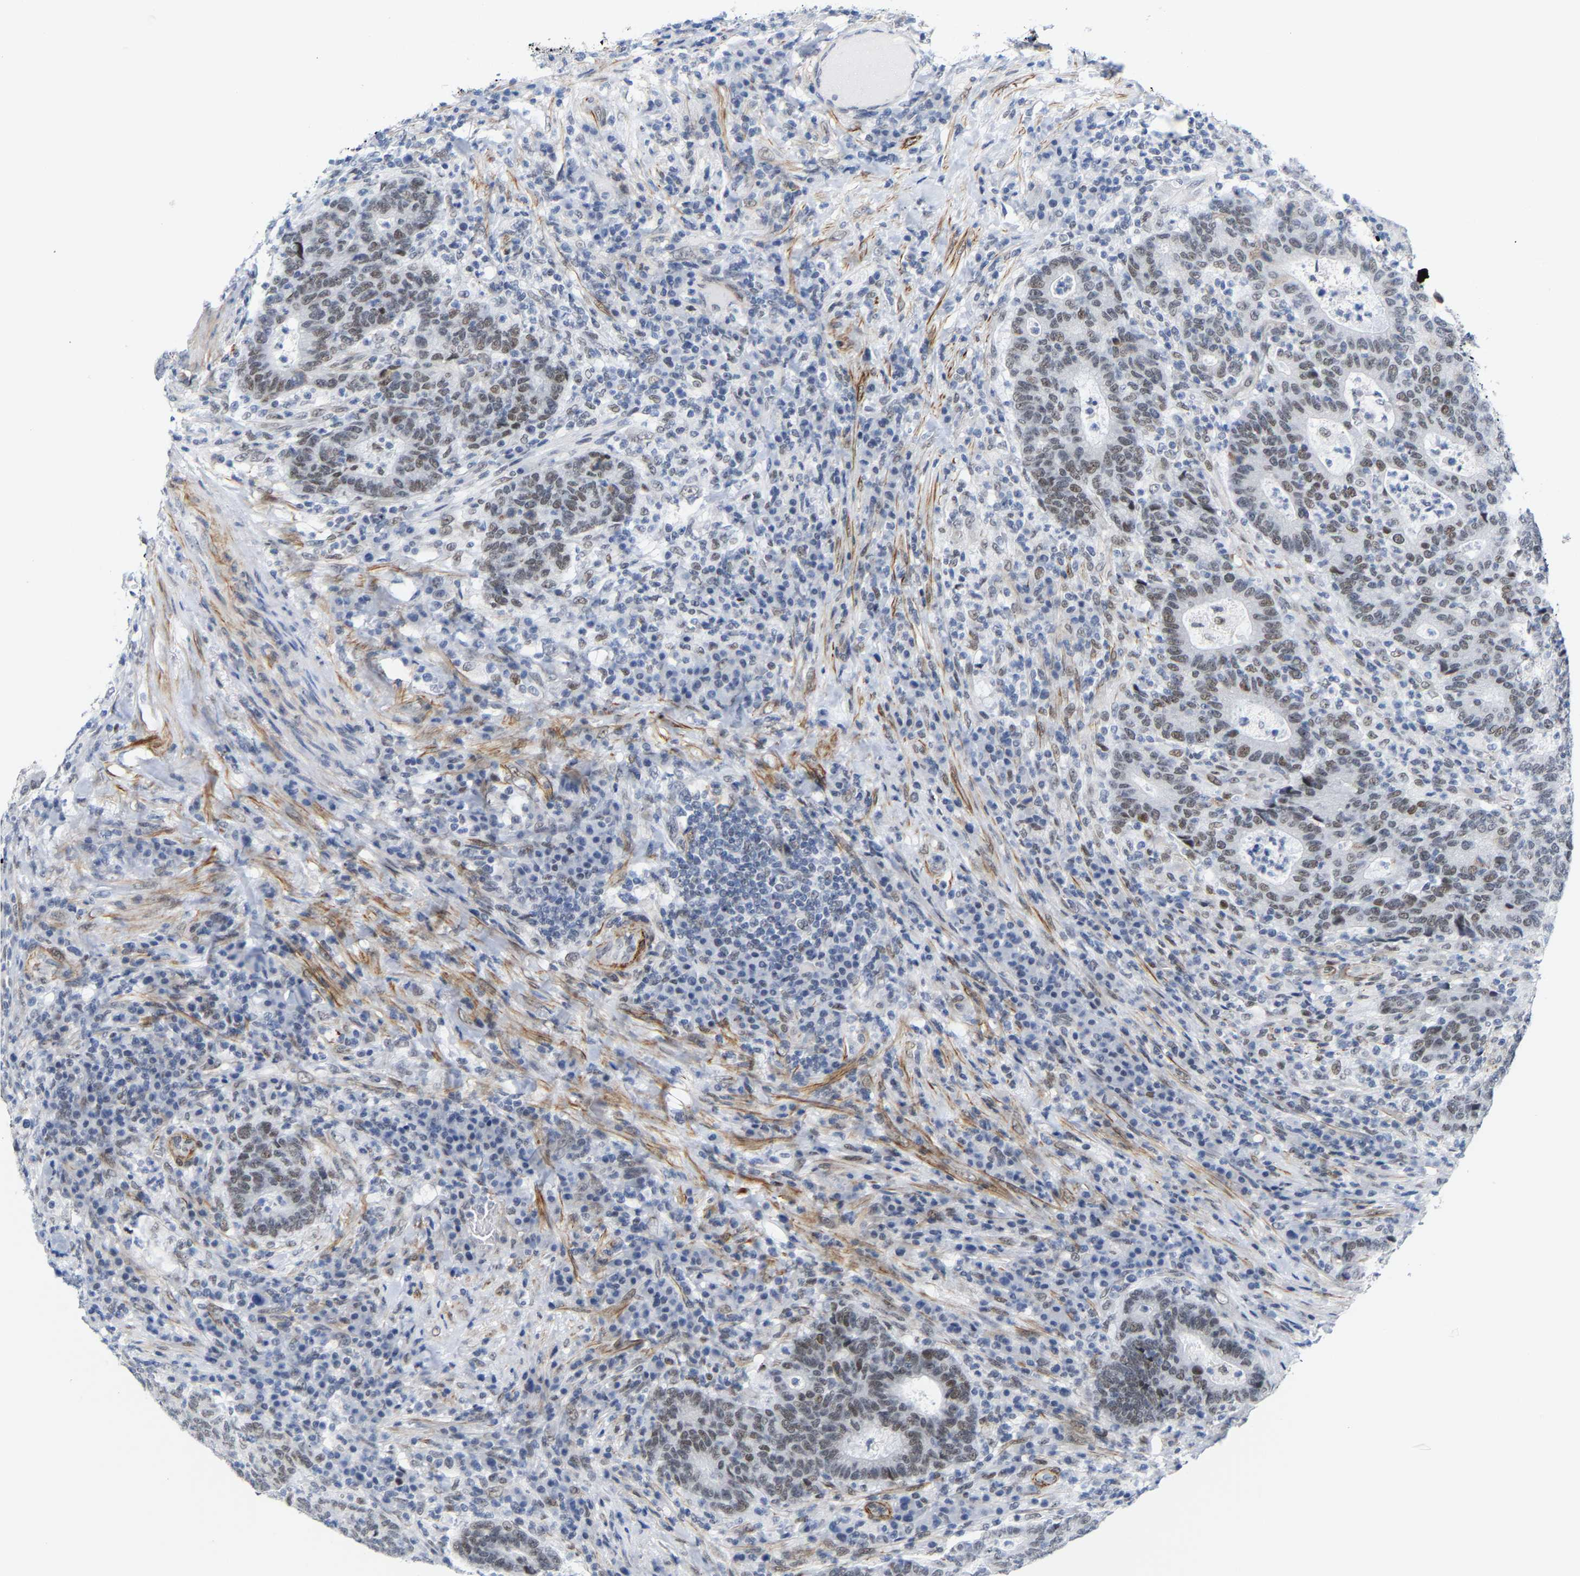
{"staining": {"intensity": "moderate", "quantity": ">75%", "location": "nuclear"}, "tissue": "colorectal cancer", "cell_type": "Tumor cells", "image_type": "cancer", "snomed": [{"axis": "morphology", "description": "Adenocarcinoma, NOS"}, {"axis": "topography", "description": "Colon"}], "caption": "This histopathology image demonstrates adenocarcinoma (colorectal) stained with immunohistochemistry to label a protein in brown. The nuclear of tumor cells show moderate positivity for the protein. Nuclei are counter-stained blue.", "gene": "FAM180A", "patient": {"sex": "female", "age": 75}}